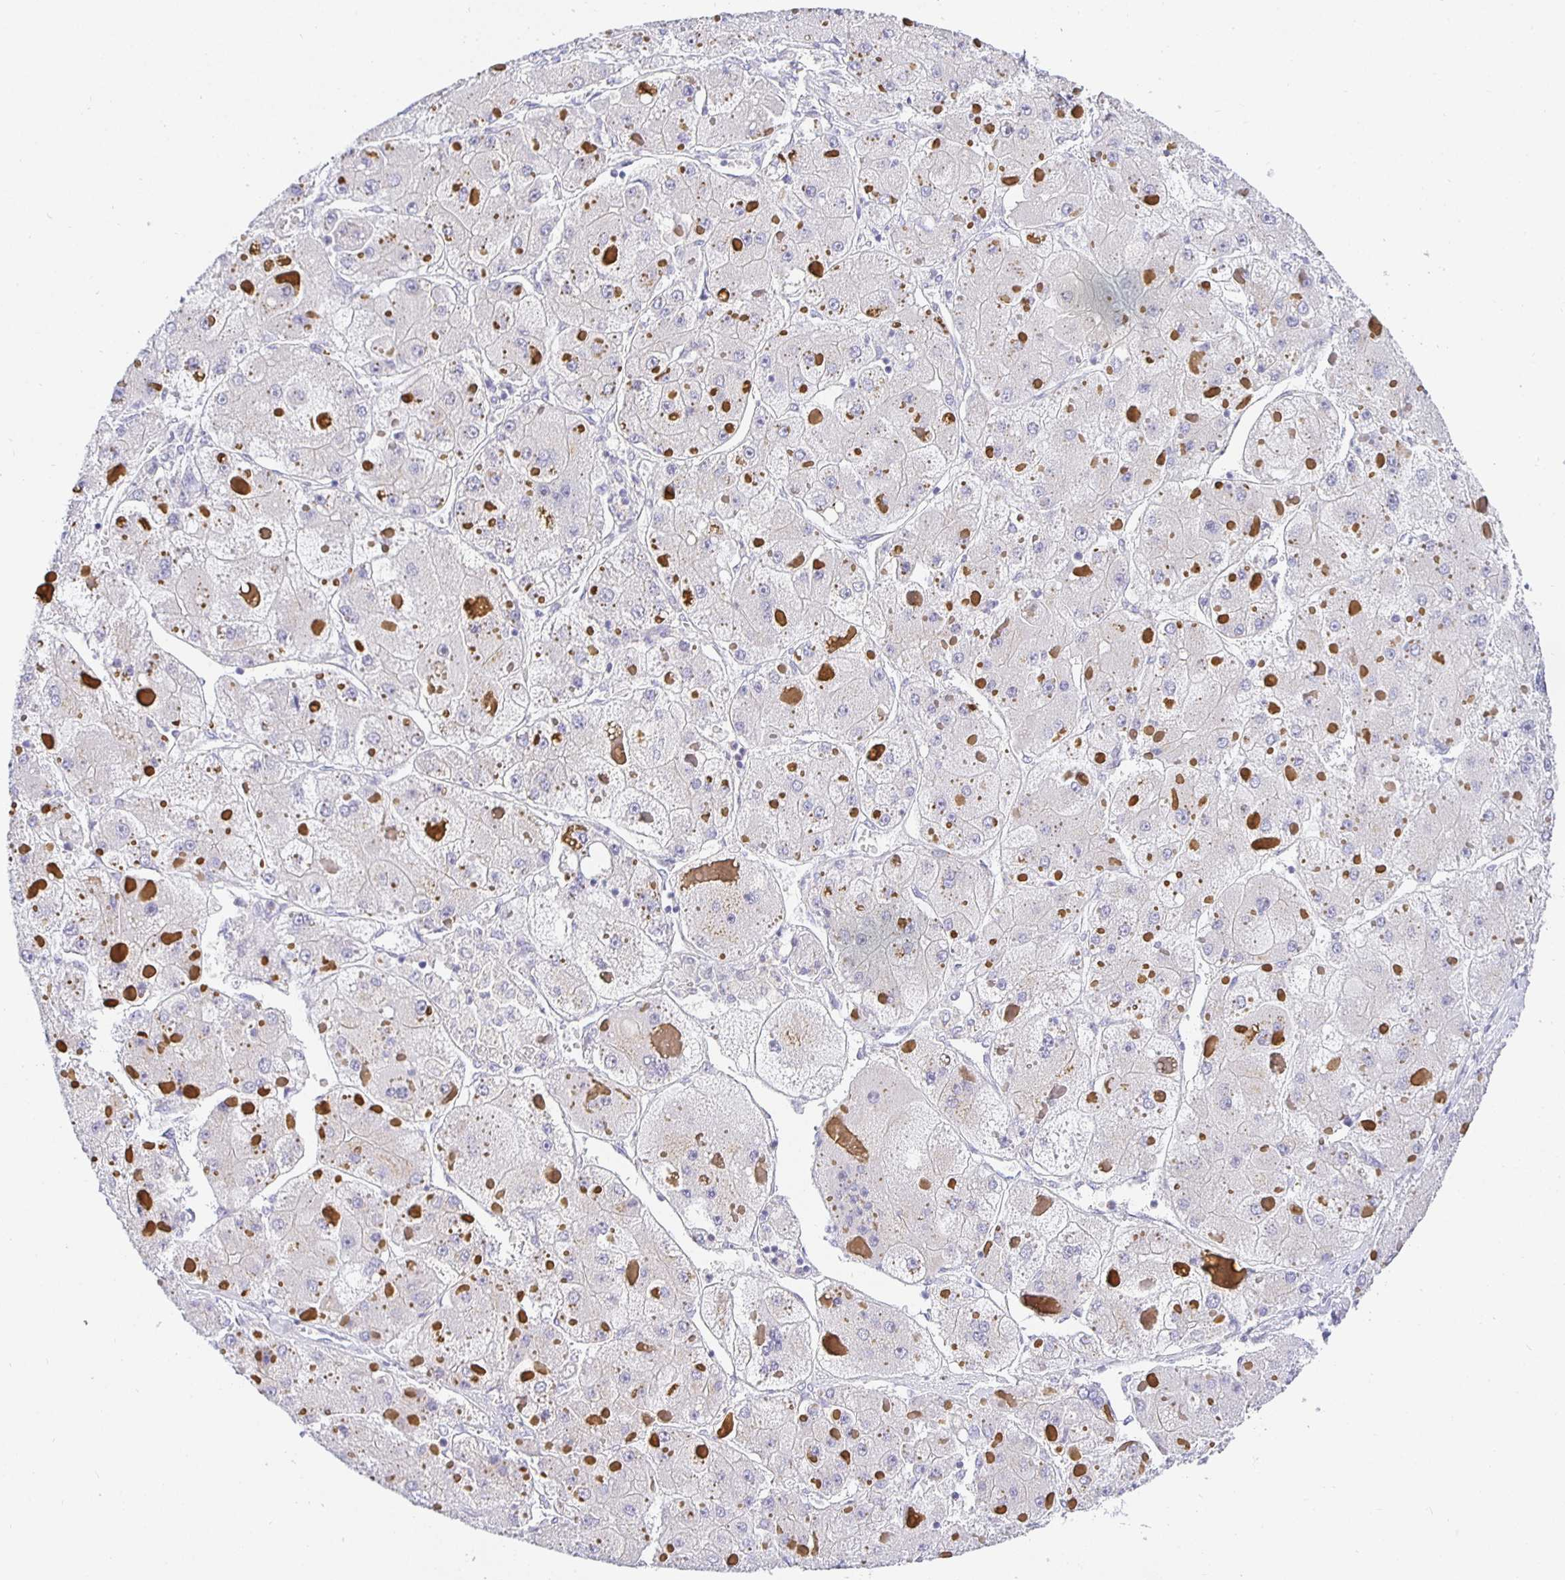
{"staining": {"intensity": "negative", "quantity": "none", "location": "none"}, "tissue": "liver cancer", "cell_type": "Tumor cells", "image_type": "cancer", "snomed": [{"axis": "morphology", "description": "Carcinoma, Hepatocellular, NOS"}, {"axis": "topography", "description": "Liver"}], "caption": "DAB (3,3'-diaminobenzidine) immunohistochemical staining of human liver cancer (hepatocellular carcinoma) exhibits no significant expression in tumor cells.", "gene": "OPALIN", "patient": {"sex": "female", "age": 73}}